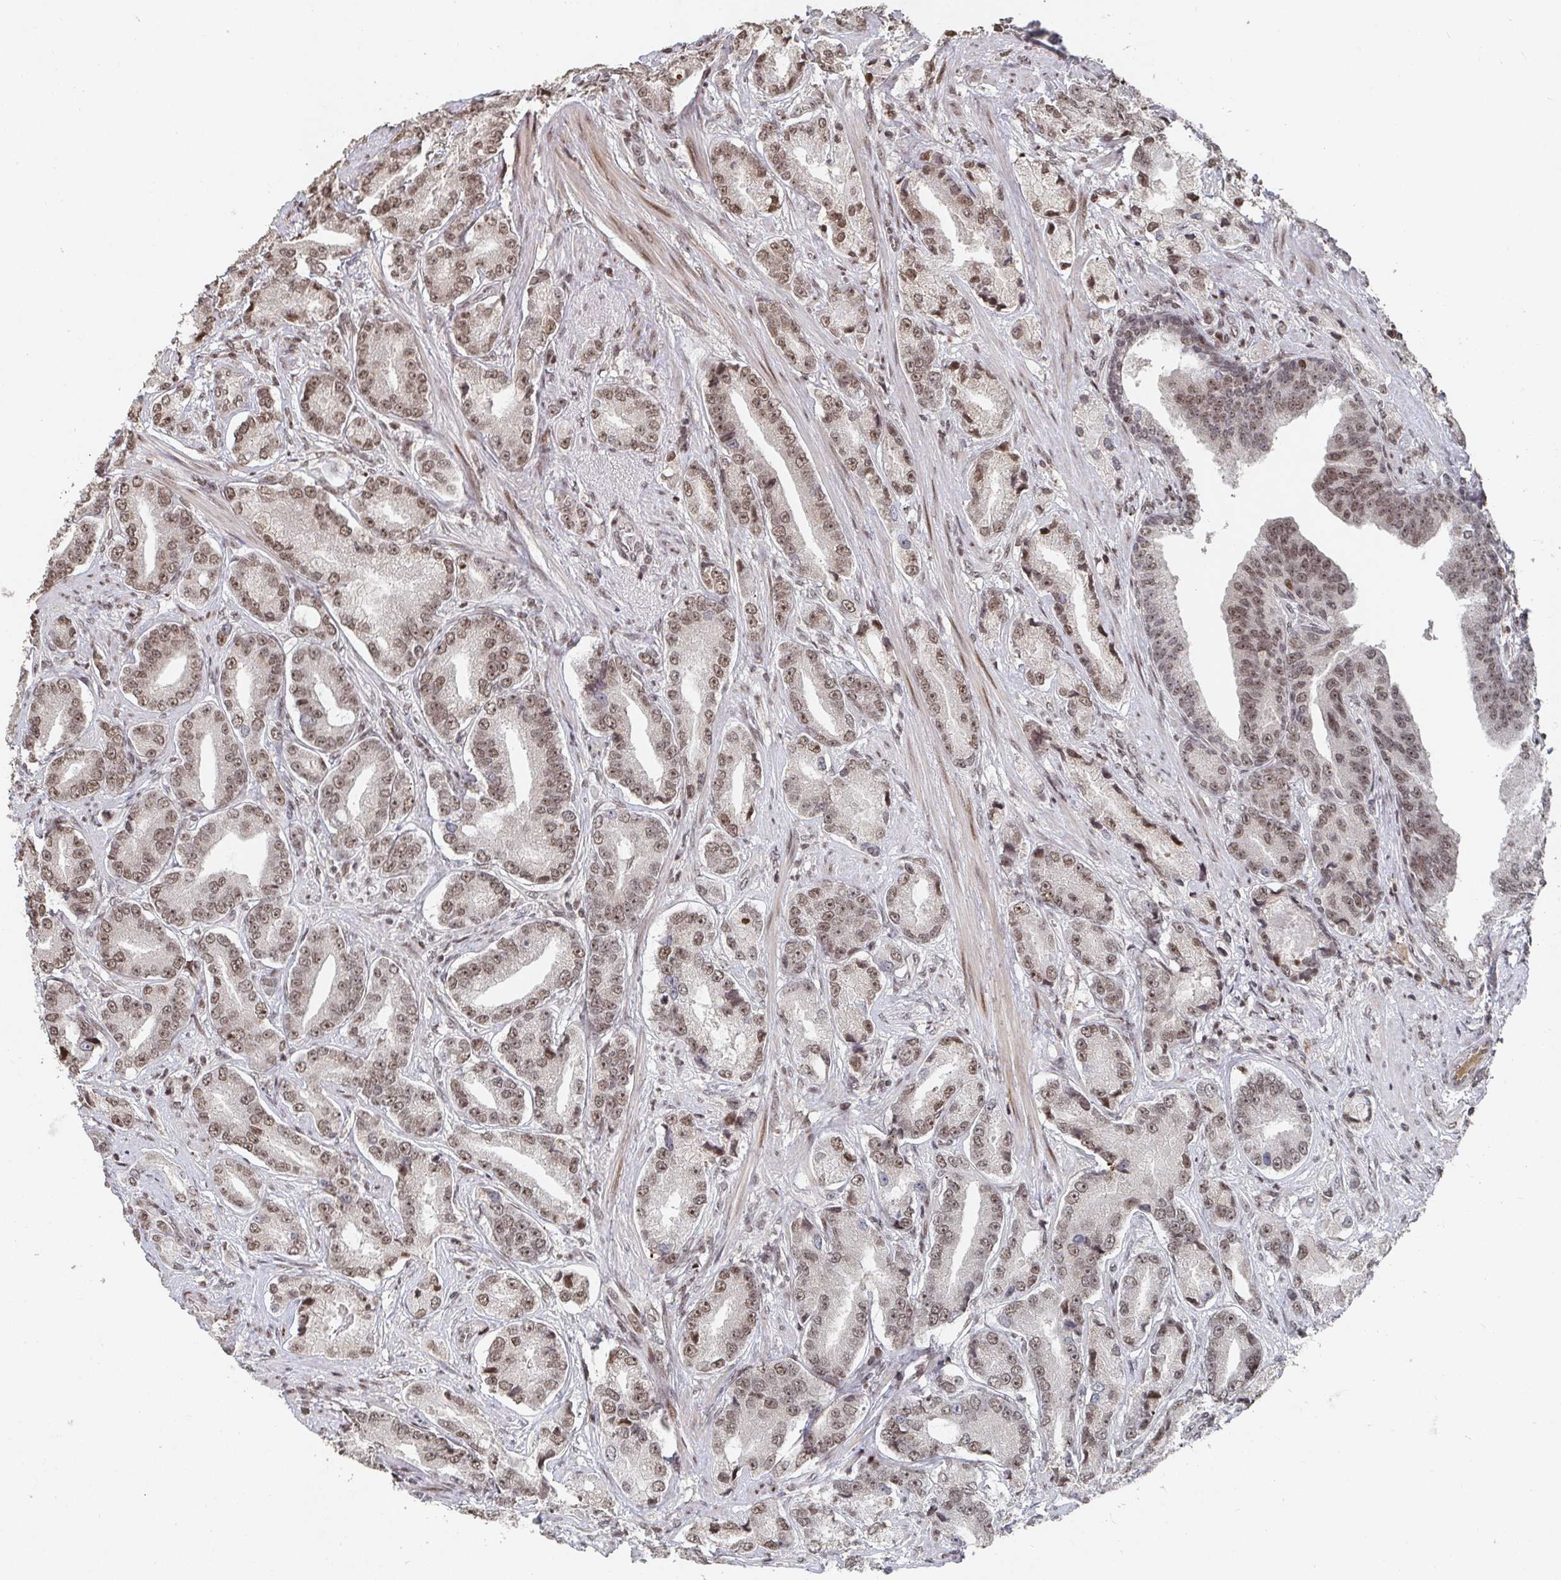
{"staining": {"intensity": "moderate", "quantity": ">75%", "location": "nuclear"}, "tissue": "prostate cancer", "cell_type": "Tumor cells", "image_type": "cancer", "snomed": [{"axis": "morphology", "description": "Adenocarcinoma, High grade"}, {"axis": "topography", "description": "Prostate and seminal vesicle, NOS"}], "caption": "Tumor cells exhibit moderate nuclear staining in about >75% of cells in prostate high-grade adenocarcinoma. (brown staining indicates protein expression, while blue staining denotes nuclei).", "gene": "ZDHHC12", "patient": {"sex": "male", "age": 61}}